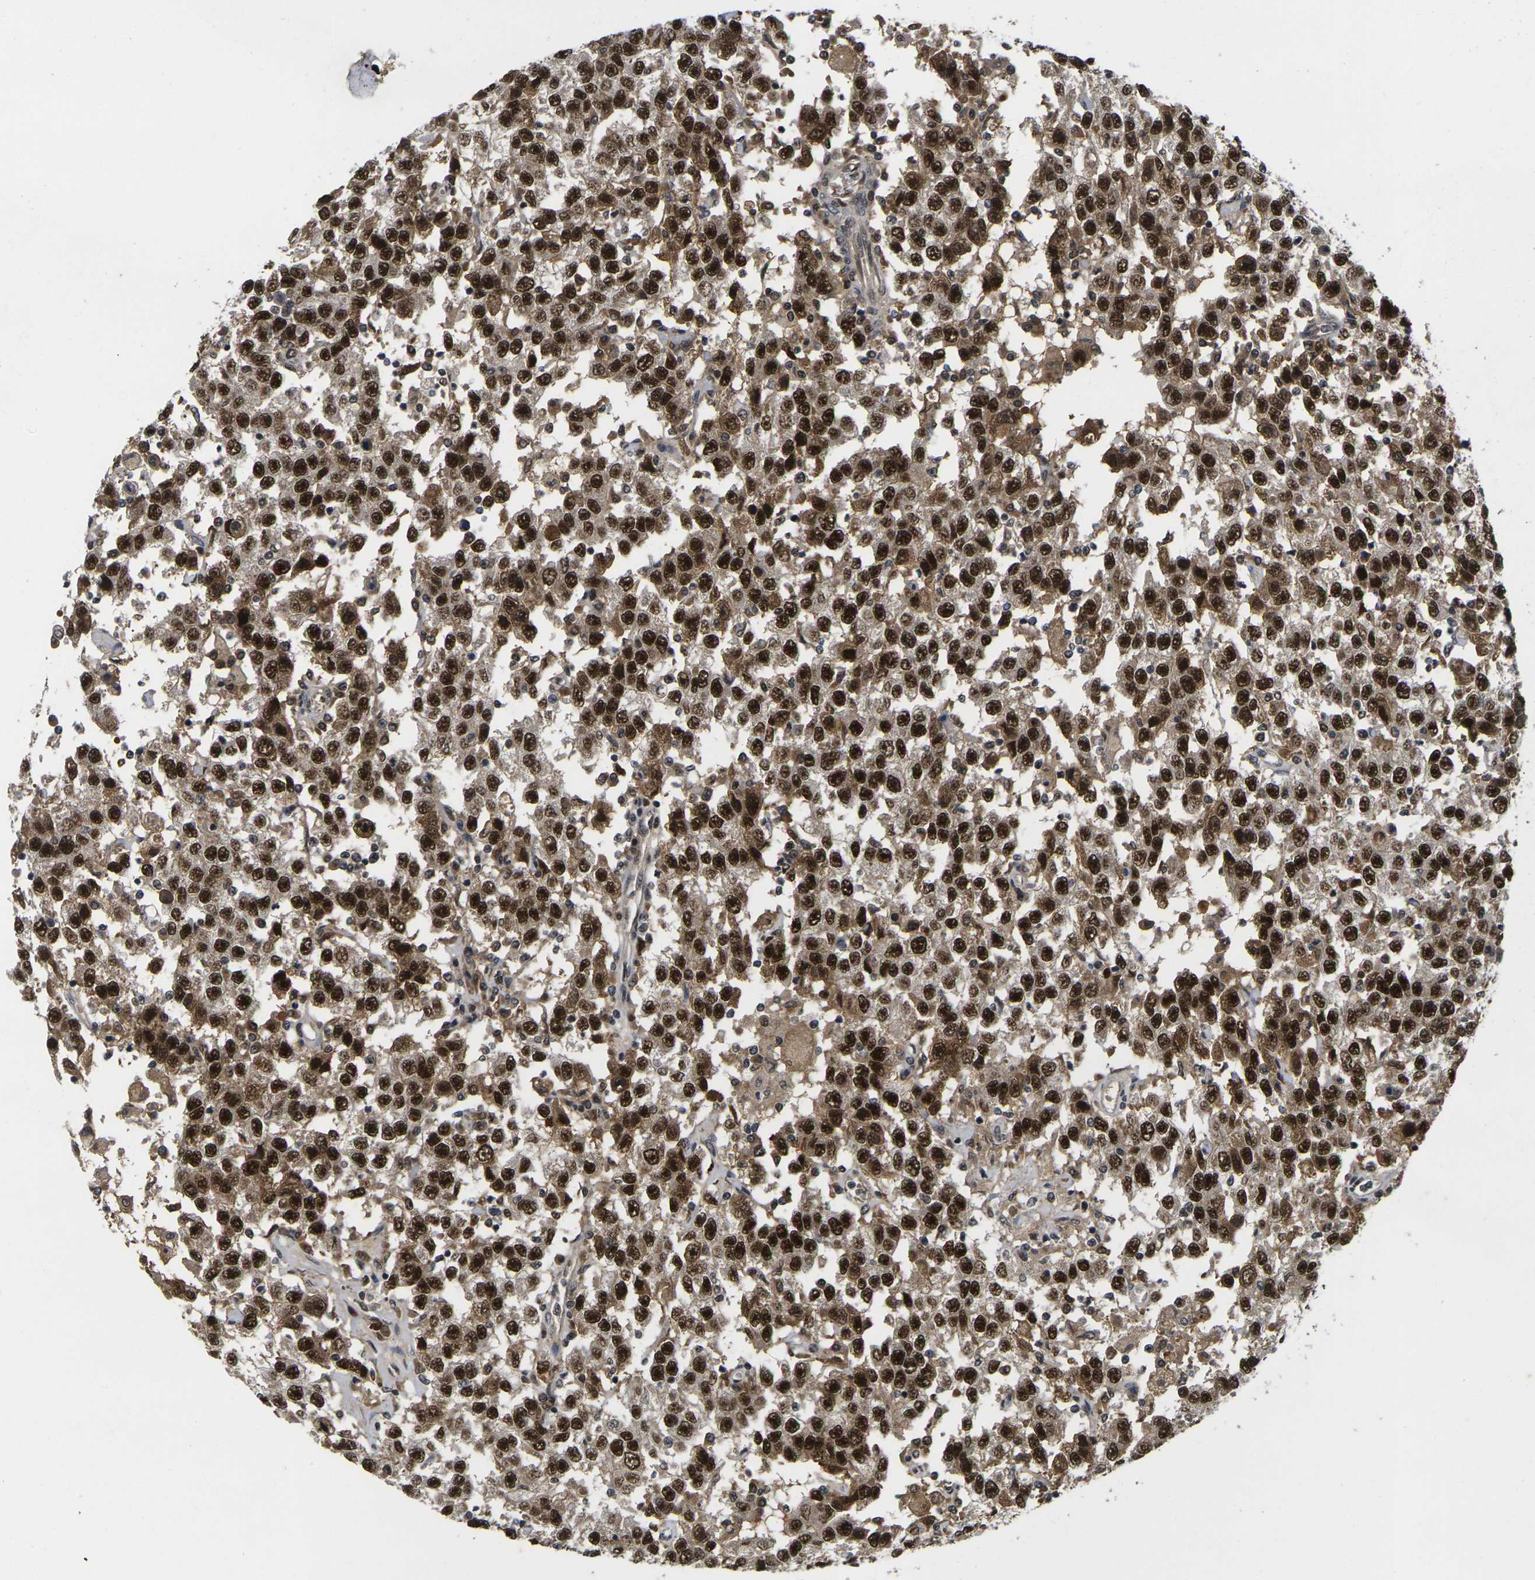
{"staining": {"intensity": "strong", "quantity": ">75%", "location": "nuclear"}, "tissue": "testis cancer", "cell_type": "Tumor cells", "image_type": "cancer", "snomed": [{"axis": "morphology", "description": "Seminoma, NOS"}, {"axis": "topography", "description": "Testis"}], "caption": "Tumor cells reveal high levels of strong nuclear positivity in approximately >75% of cells in testis cancer (seminoma).", "gene": "GTF2E1", "patient": {"sex": "male", "age": 41}}